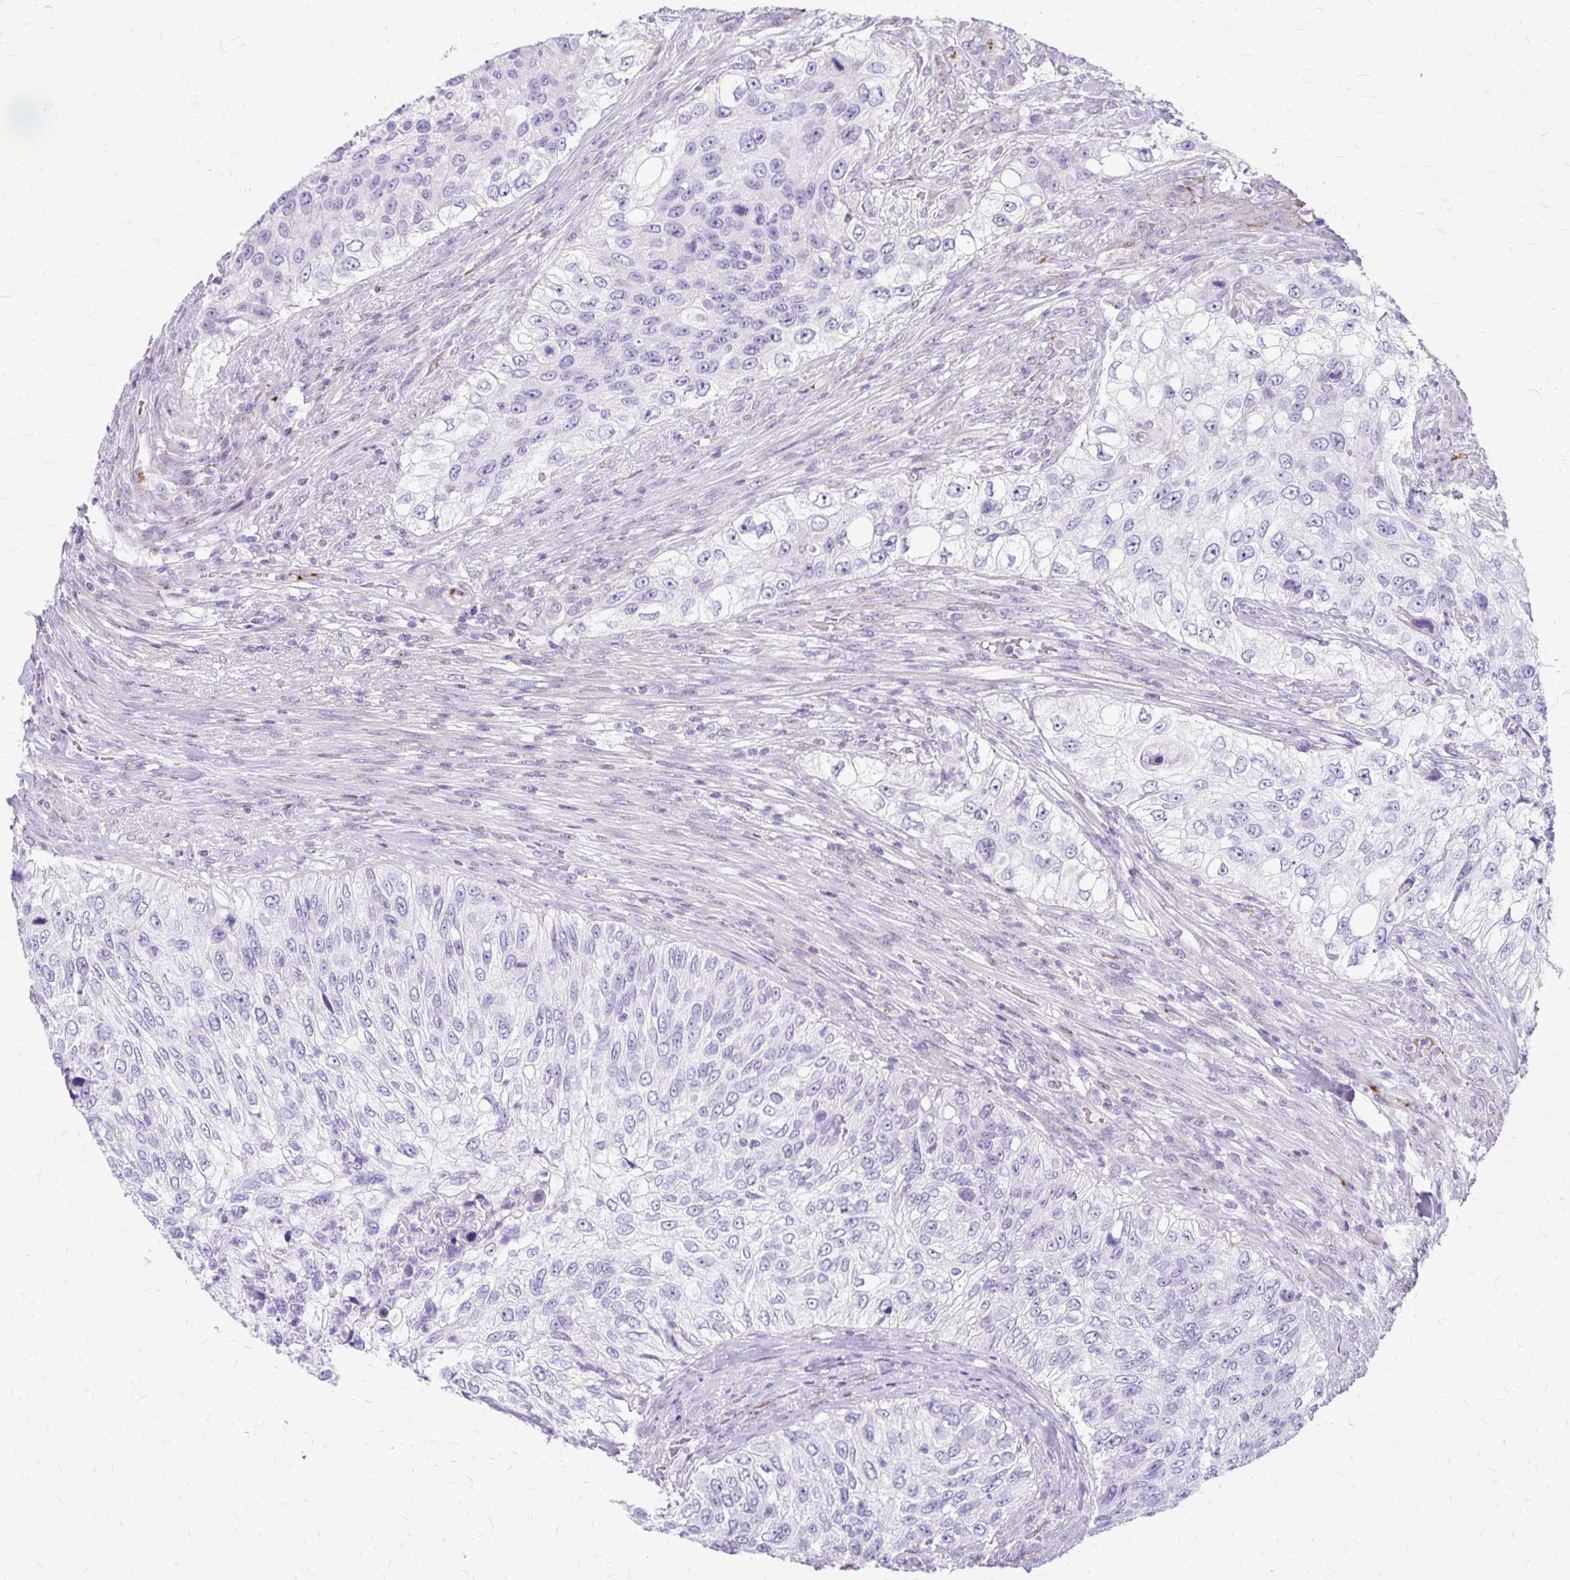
{"staining": {"intensity": "negative", "quantity": "none", "location": "none"}, "tissue": "urothelial cancer", "cell_type": "Tumor cells", "image_type": "cancer", "snomed": [{"axis": "morphology", "description": "Urothelial carcinoma, High grade"}, {"axis": "topography", "description": "Urinary bladder"}], "caption": "Immunohistochemistry of human urothelial carcinoma (high-grade) exhibits no expression in tumor cells.", "gene": "GP9", "patient": {"sex": "female", "age": 60}}